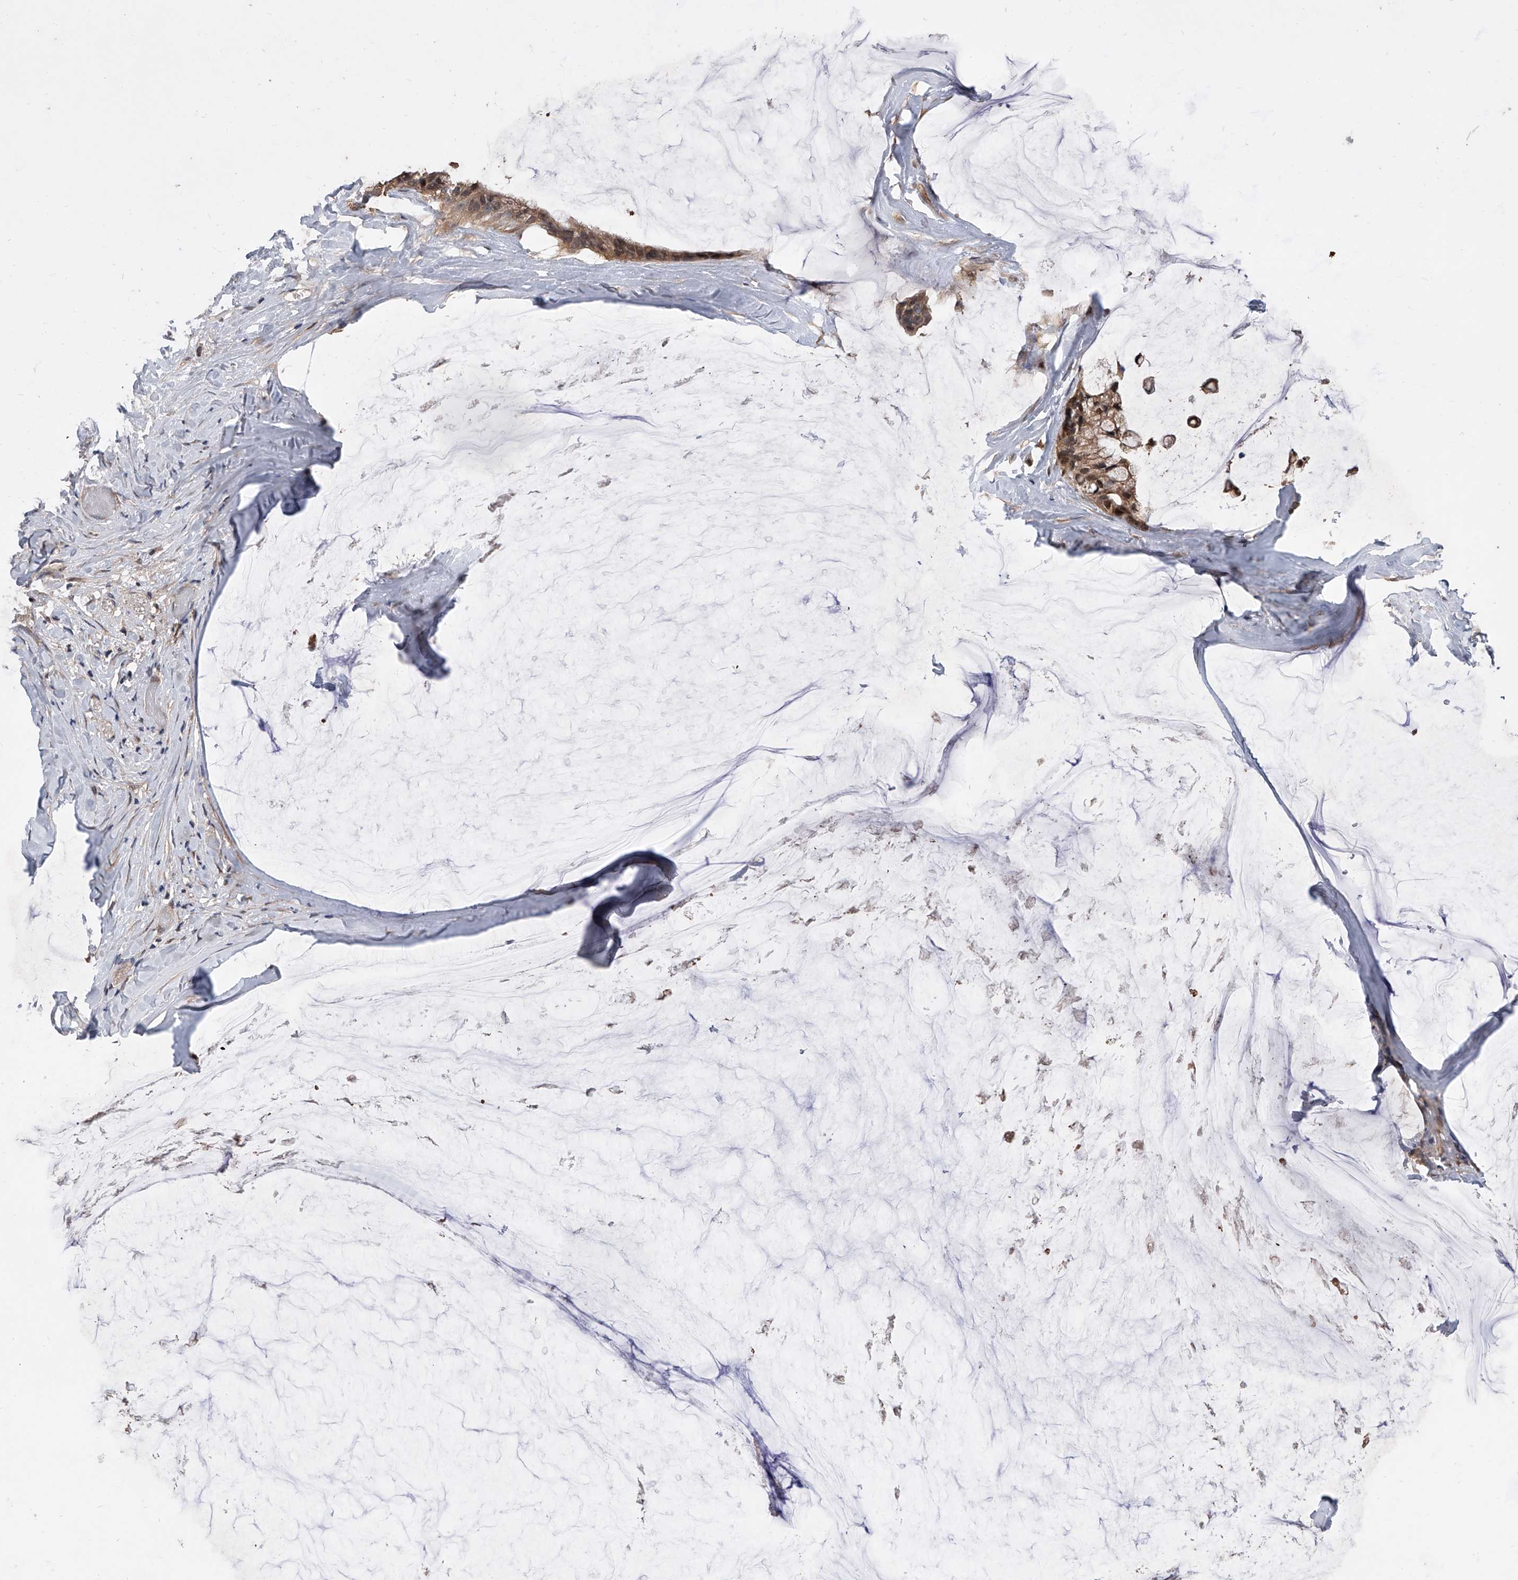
{"staining": {"intensity": "moderate", "quantity": ">75%", "location": "cytoplasmic/membranous,nuclear"}, "tissue": "ovarian cancer", "cell_type": "Tumor cells", "image_type": "cancer", "snomed": [{"axis": "morphology", "description": "Cystadenocarcinoma, mucinous, NOS"}, {"axis": "topography", "description": "Ovary"}], "caption": "DAB (3,3'-diaminobenzidine) immunohistochemical staining of human ovarian mucinous cystadenocarcinoma demonstrates moderate cytoplasmic/membranous and nuclear protein expression in approximately >75% of tumor cells.", "gene": "BHLHE23", "patient": {"sex": "female", "age": 39}}